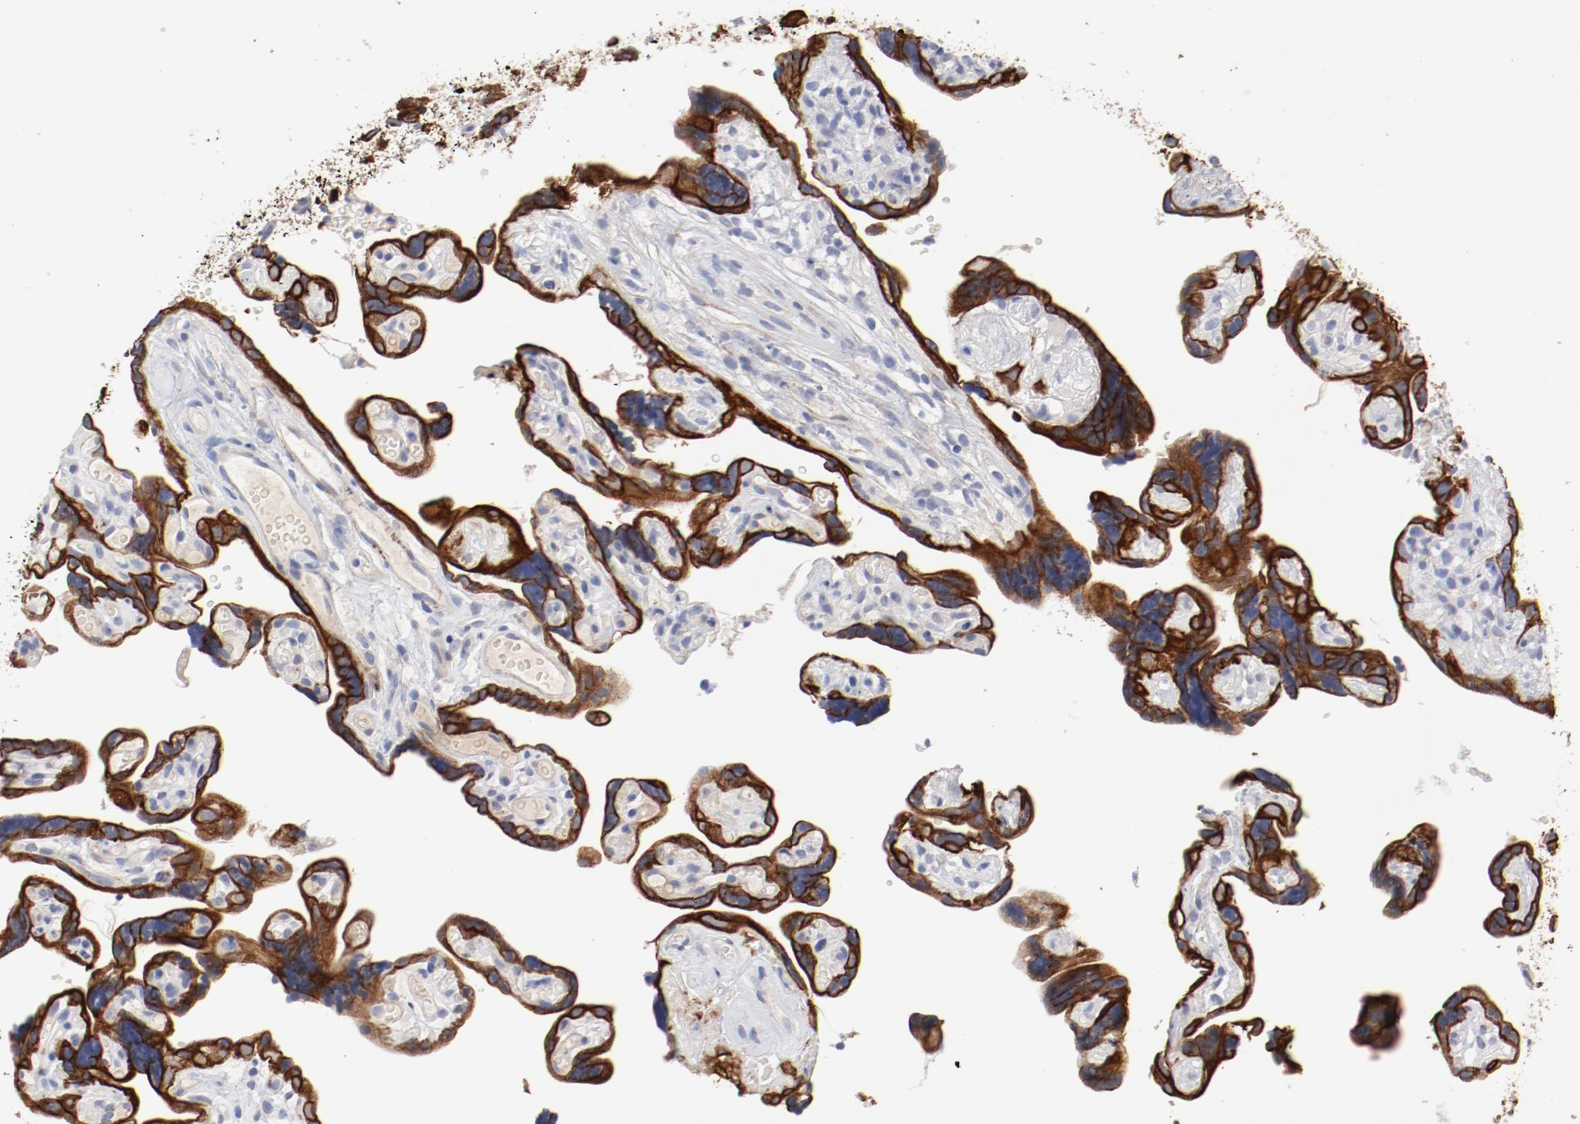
{"staining": {"intensity": "weak", "quantity": "25%-75%", "location": "cytoplasmic/membranous"}, "tissue": "placenta", "cell_type": "Decidual cells", "image_type": "normal", "snomed": [{"axis": "morphology", "description": "Normal tissue, NOS"}, {"axis": "topography", "description": "Placenta"}], "caption": "A brown stain labels weak cytoplasmic/membranous expression of a protein in decidual cells of unremarkable placenta.", "gene": "TSPAN6", "patient": {"sex": "female", "age": 30}}